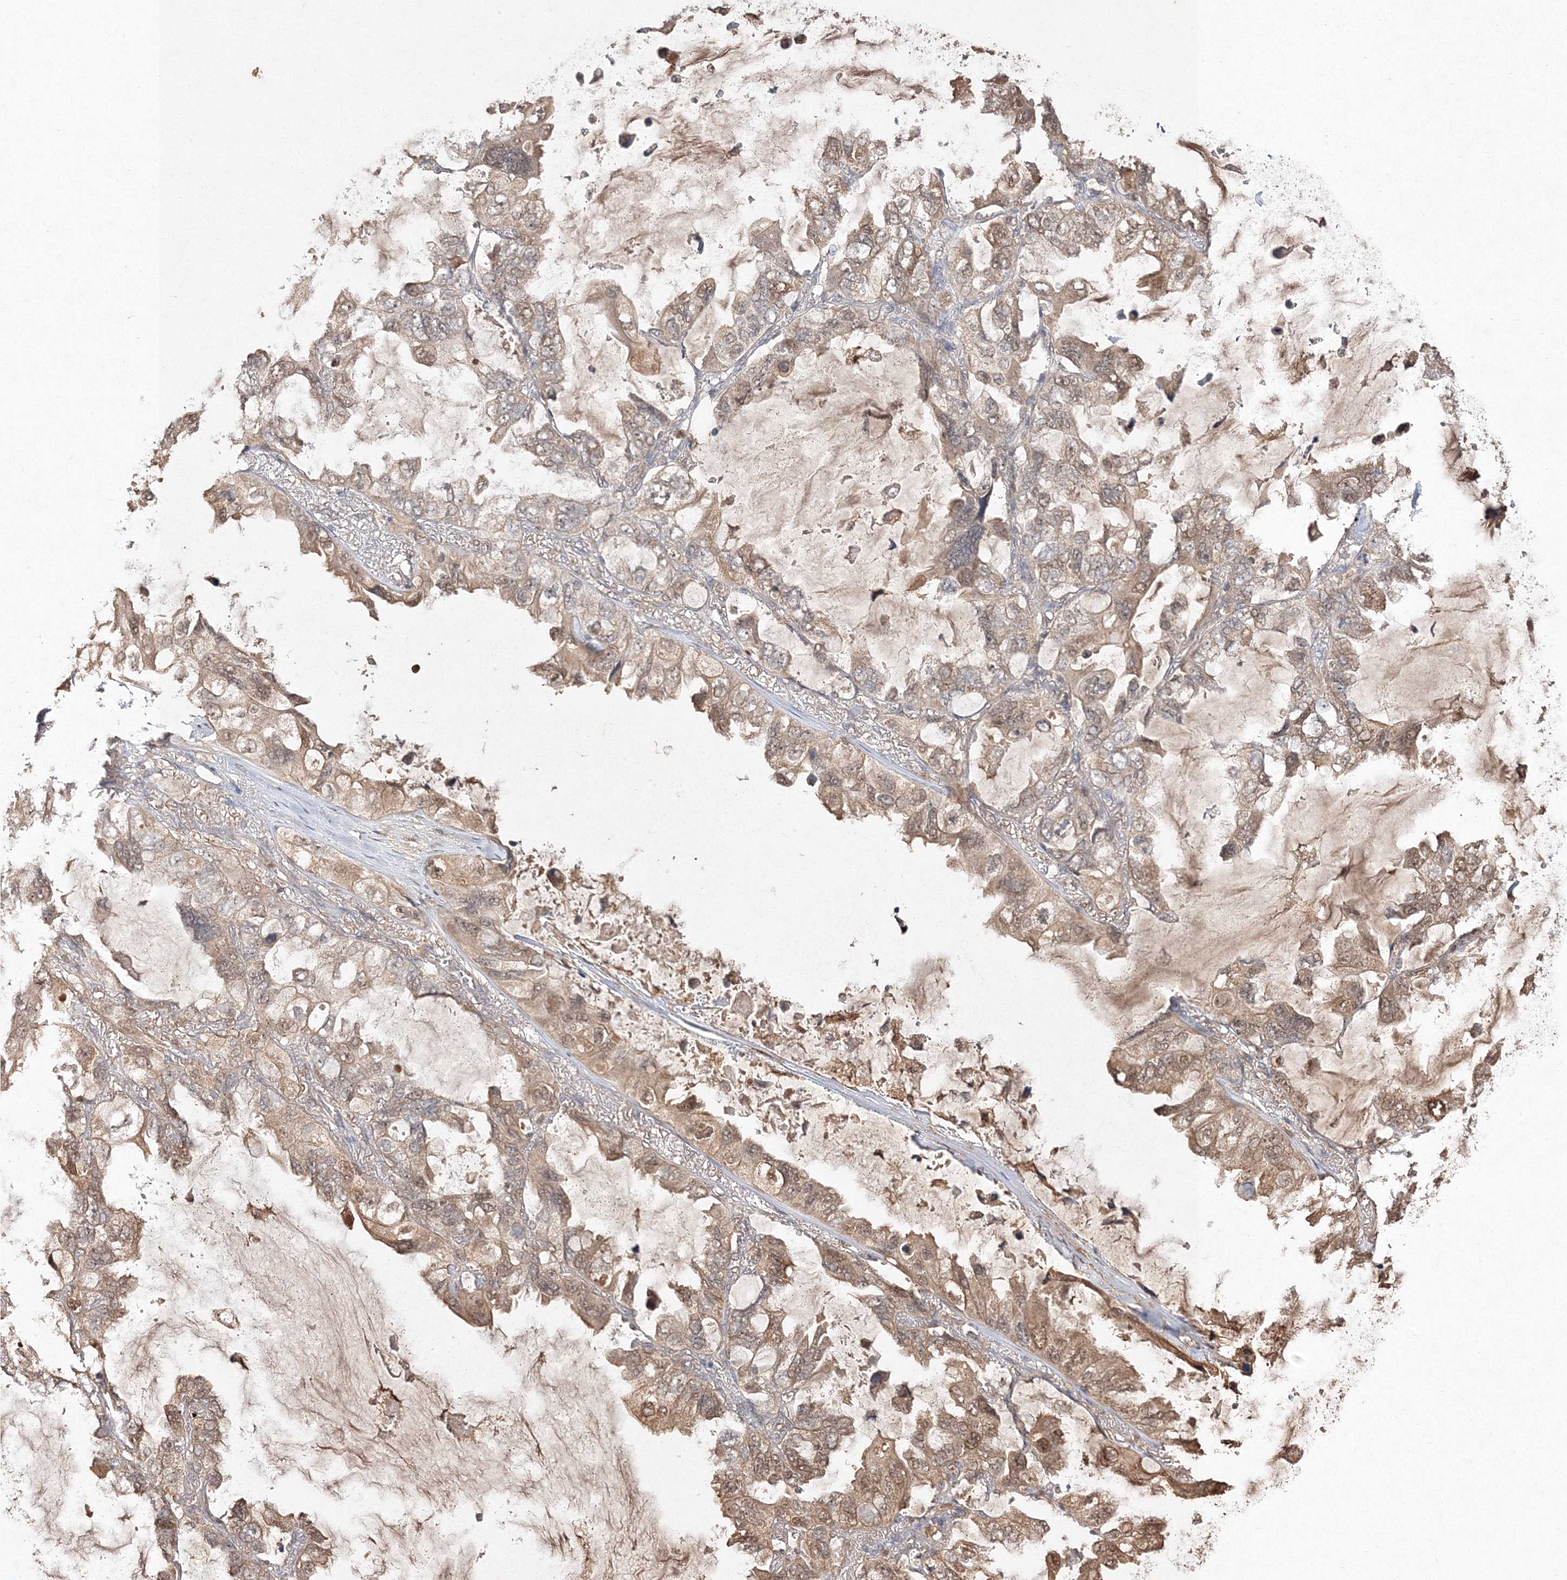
{"staining": {"intensity": "moderate", "quantity": "25%-75%", "location": "cytoplasmic/membranous,nuclear"}, "tissue": "lung cancer", "cell_type": "Tumor cells", "image_type": "cancer", "snomed": [{"axis": "morphology", "description": "Squamous cell carcinoma, NOS"}, {"axis": "topography", "description": "Lung"}], "caption": "DAB immunohistochemical staining of human lung cancer (squamous cell carcinoma) displays moderate cytoplasmic/membranous and nuclear protein expression in about 25%-75% of tumor cells. (Brightfield microscopy of DAB IHC at high magnification).", "gene": "S100A11", "patient": {"sex": "female", "age": 73}}